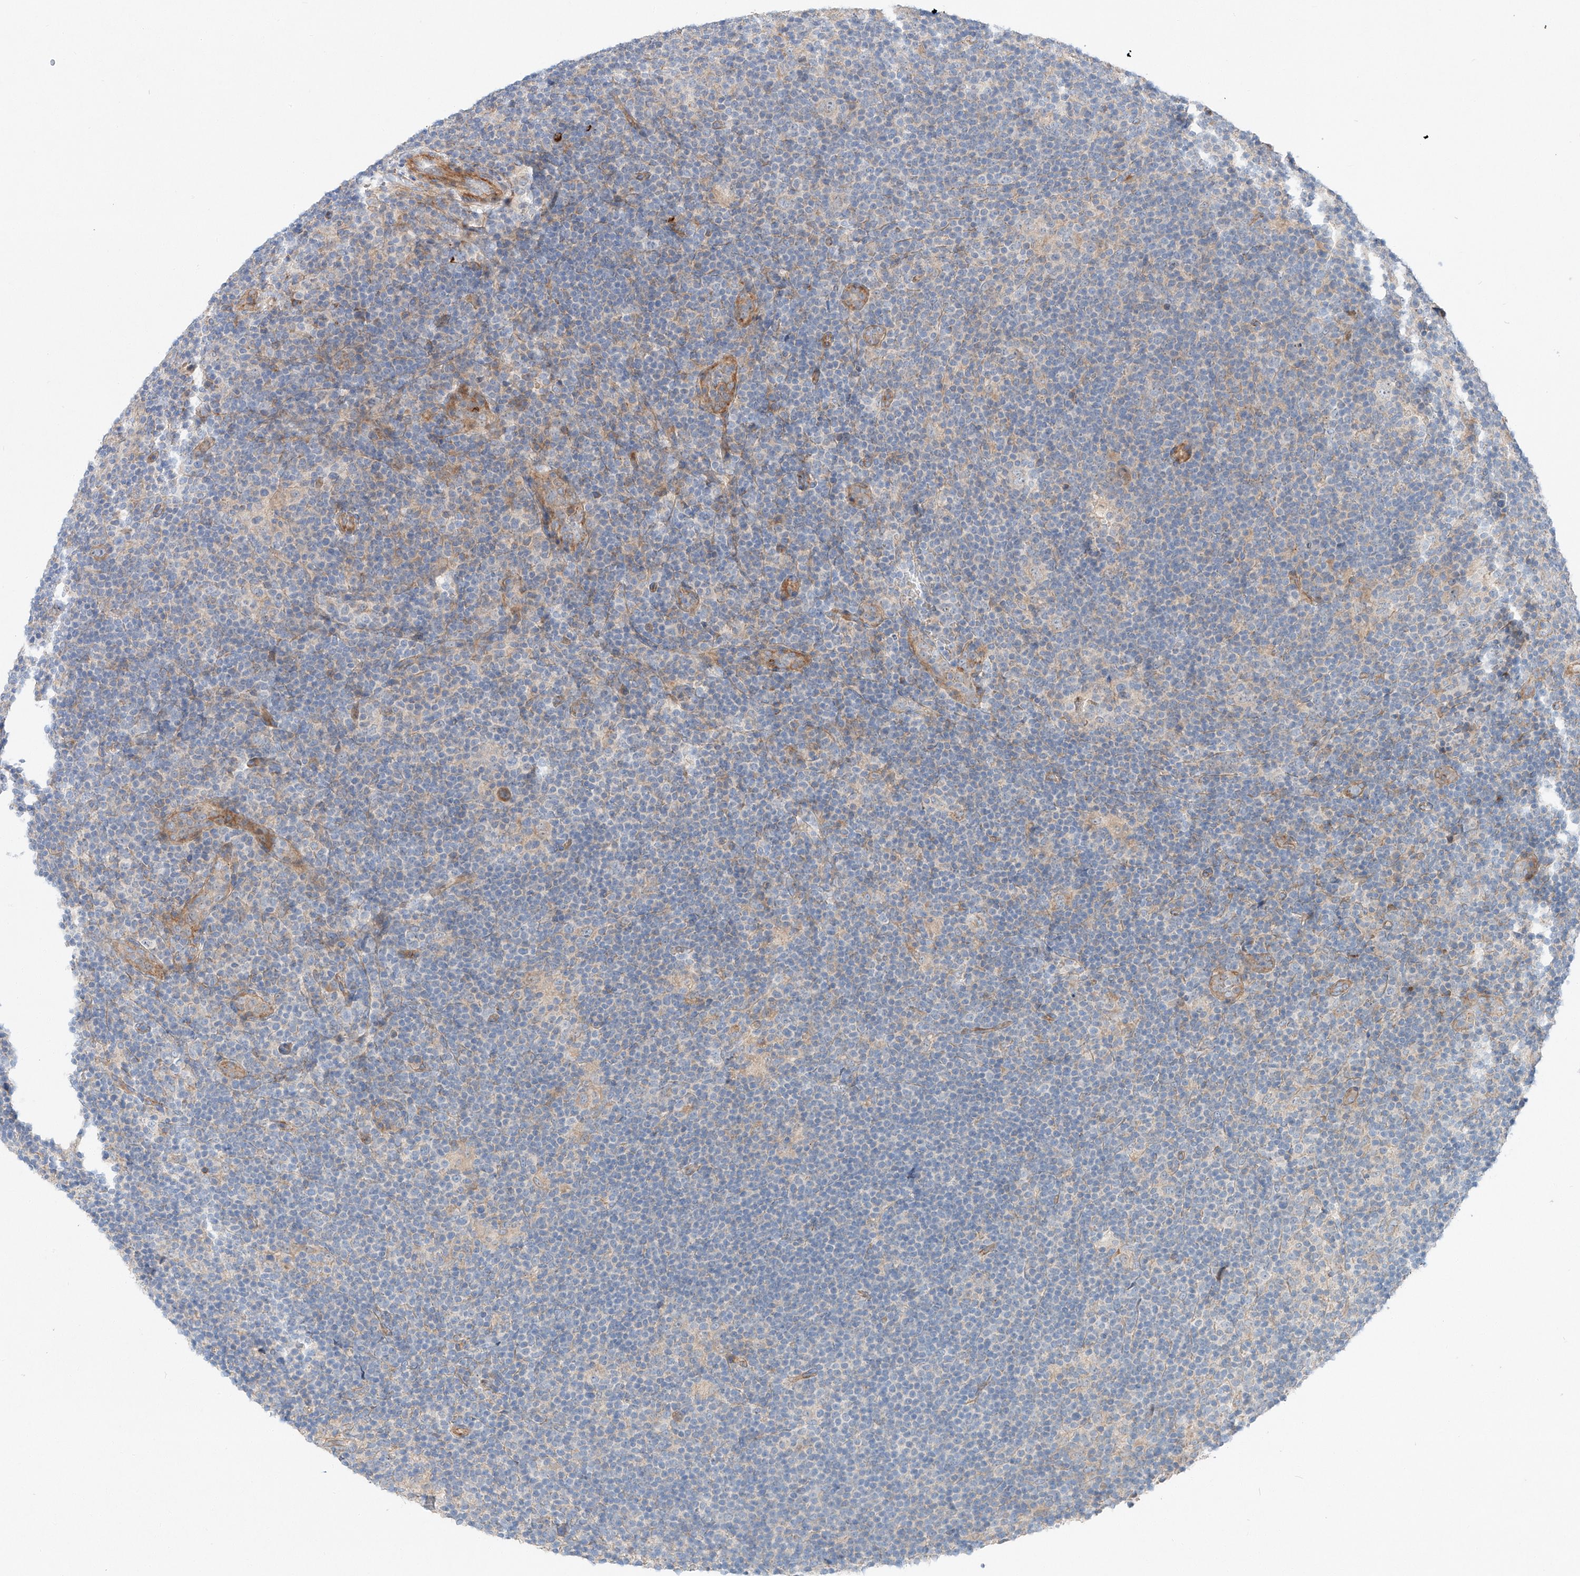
{"staining": {"intensity": "negative", "quantity": "none", "location": "none"}, "tissue": "lymphoma", "cell_type": "Tumor cells", "image_type": "cancer", "snomed": [{"axis": "morphology", "description": "Hodgkin's disease, NOS"}, {"axis": "topography", "description": "Lymph node"}], "caption": "Immunohistochemical staining of Hodgkin's disease exhibits no significant positivity in tumor cells. The staining was performed using DAB (3,3'-diaminobenzidine) to visualize the protein expression in brown, while the nuclei were stained in blue with hematoxylin (Magnification: 20x).", "gene": "MINDY4", "patient": {"sex": "female", "age": 57}}